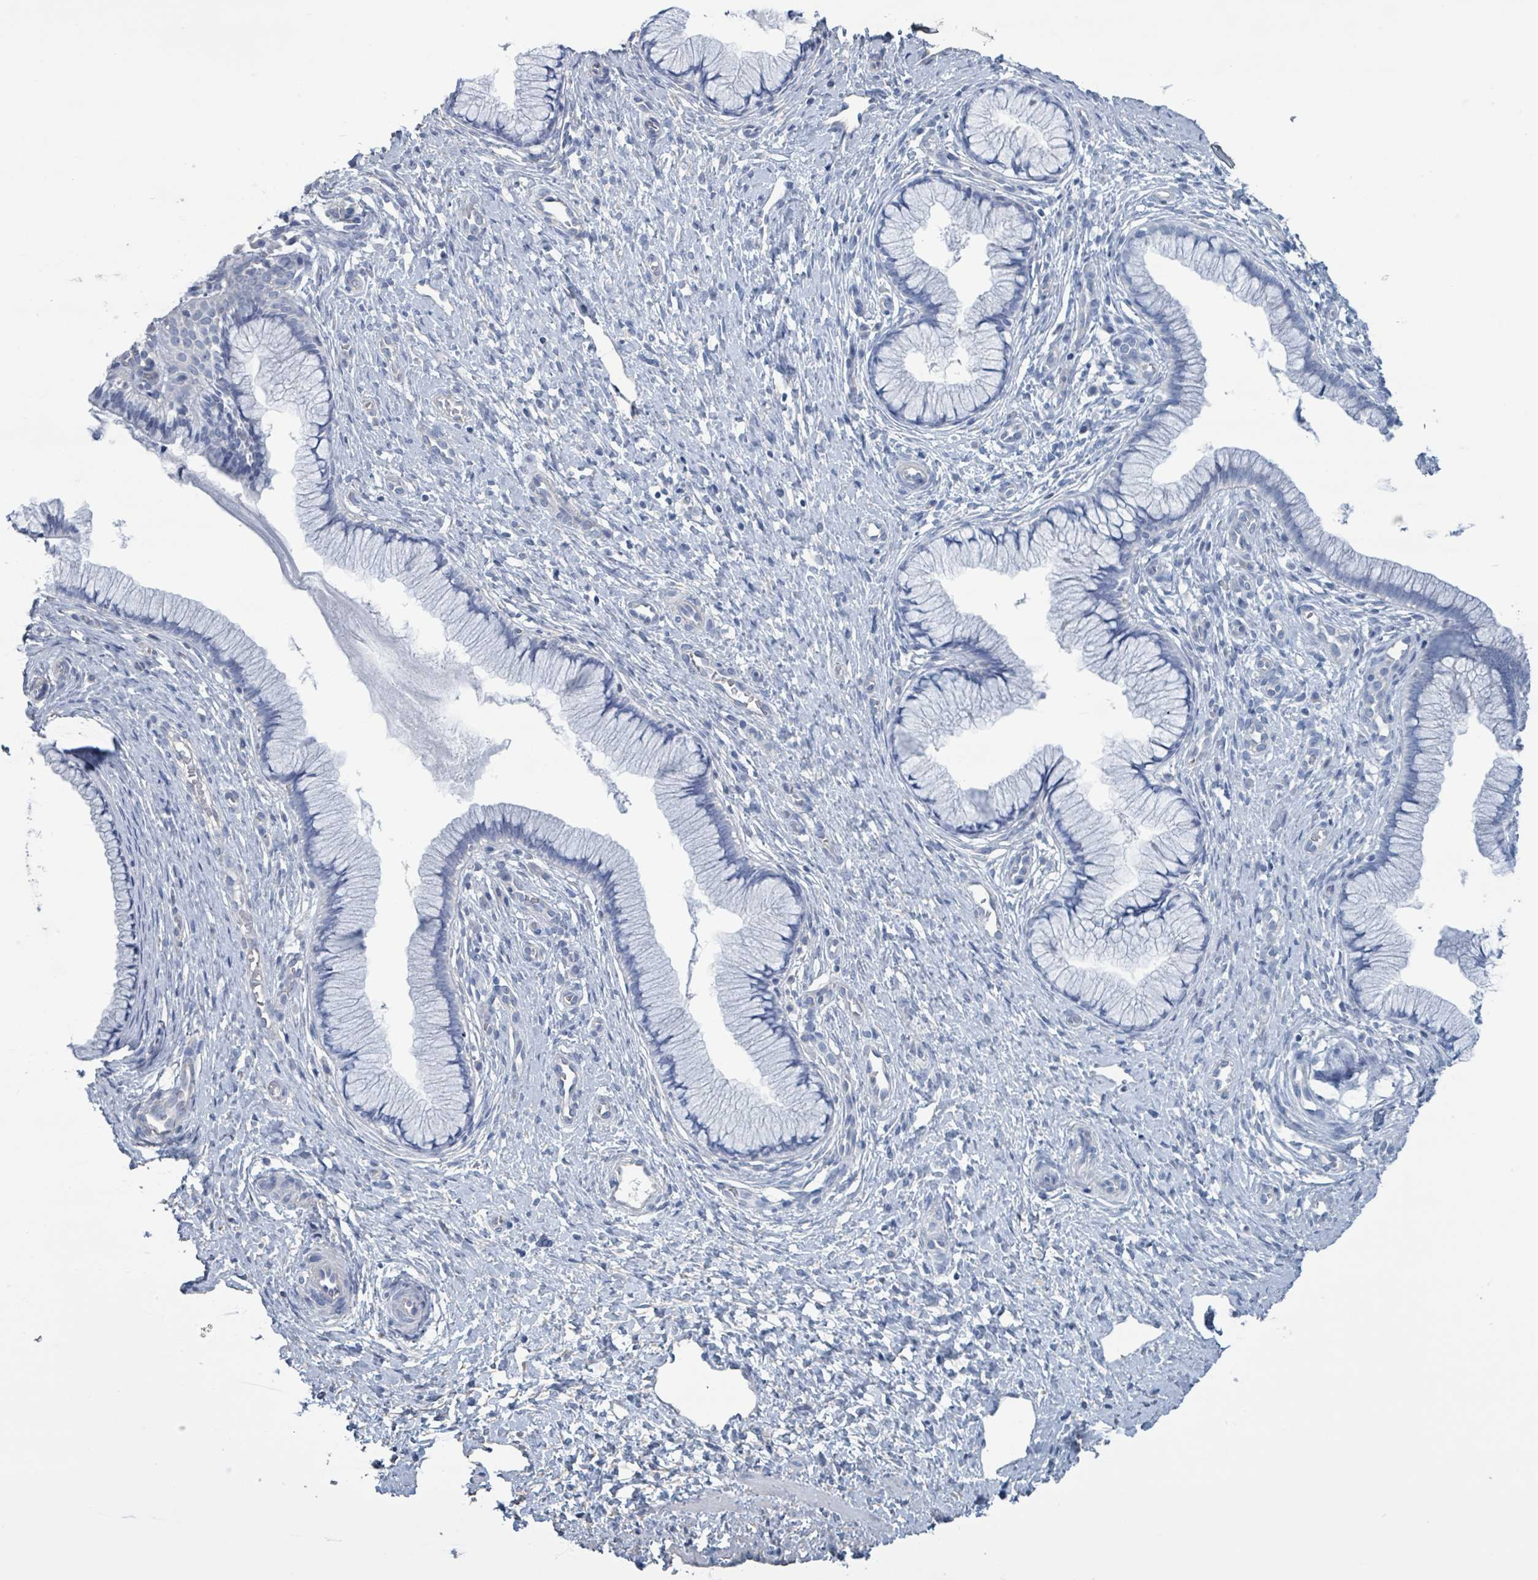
{"staining": {"intensity": "negative", "quantity": "none", "location": "none"}, "tissue": "cervix", "cell_type": "Glandular cells", "image_type": "normal", "snomed": [{"axis": "morphology", "description": "Normal tissue, NOS"}, {"axis": "topography", "description": "Cervix"}], "caption": "Glandular cells show no significant protein positivity in unremarkable cervix. (DAB (3,3'-diaminobenzidine) immunohistochemistry with hematoxylin counter stain).", "gene": "CT45A10", "patient": {"sex": "female", "age": 36}}